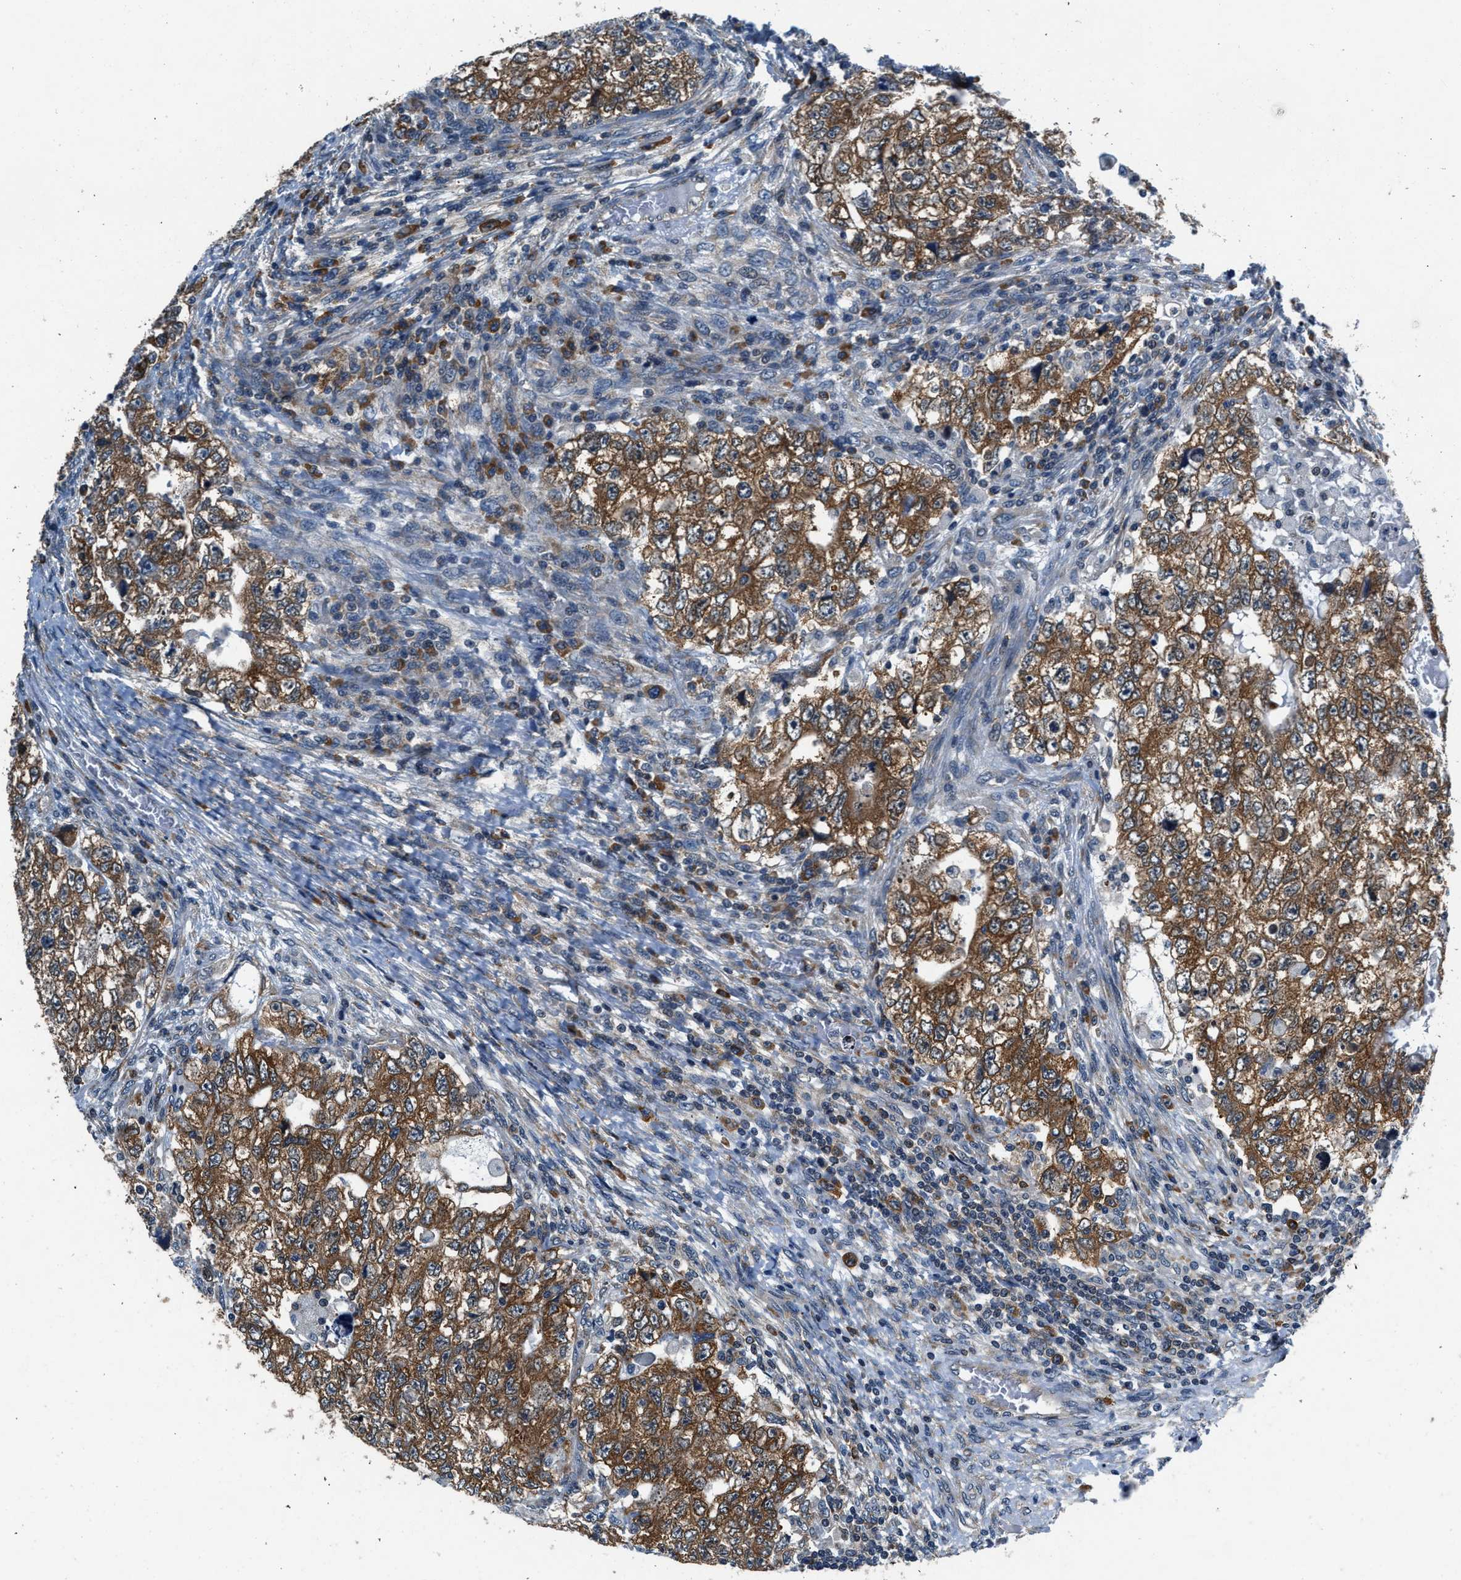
{"staining": {"intensity": "moderate", "quantity": ">75%", "location": "cytoplasmic/membranous"}, "tissue": "testis cancer", "cell_type": "Tumor cells", "image_type": "cancer", "snomed": [{"axis": "morphology", "description": "Carcinoma, Embryonal, NOS"}, {"axis": "topography", "description": "Testis"}], "caption": "This is a photomicrograph of immunohistochemistry staining of testis cancer, which shows moderate expression in the cytoplasmic/membranous of tumor cells.", "gene": "PA2G4", "patient": {"sex": "male", "age": 36}}